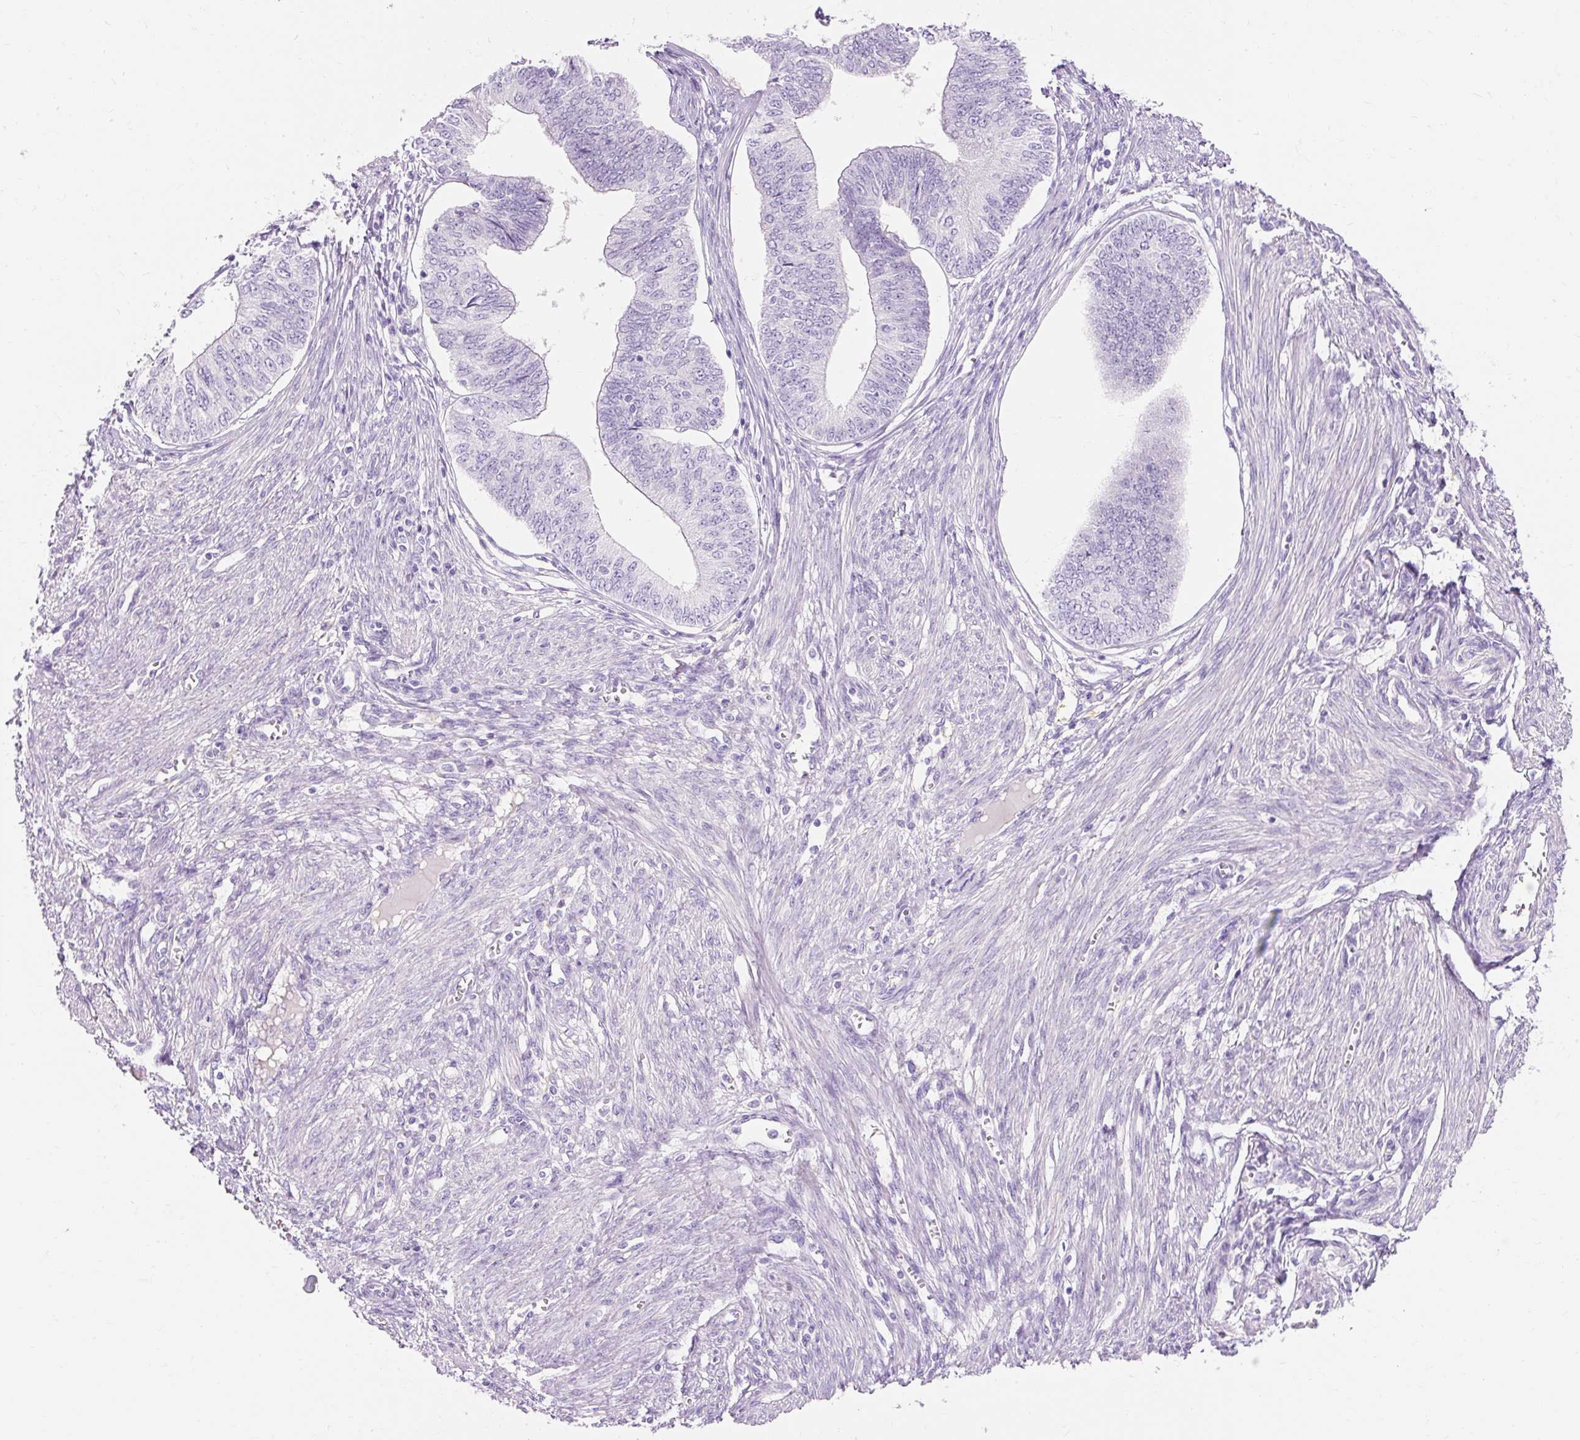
{"staining": {"intensity": "negative", "quantity": "none", "location": "none"}, "tissue": "endometrial cancer", "cell_type": "Tumor cells", "image_type": "cancer", "snomed": [{"axis": "morphology", "description": "Adenocarcinoma, NOS"}, {"axis": "topography", "description": "Endometrium"}], "caption": "This photomicrograph is of endometrial cancer (adenocarcinoma) stained with IHC to label a protein in brown with the nuclei are counter-stained blue. There is no staining in tumor cells.", "gene": "CLDN25", "patient": {"sex": "female", "age": 68}}